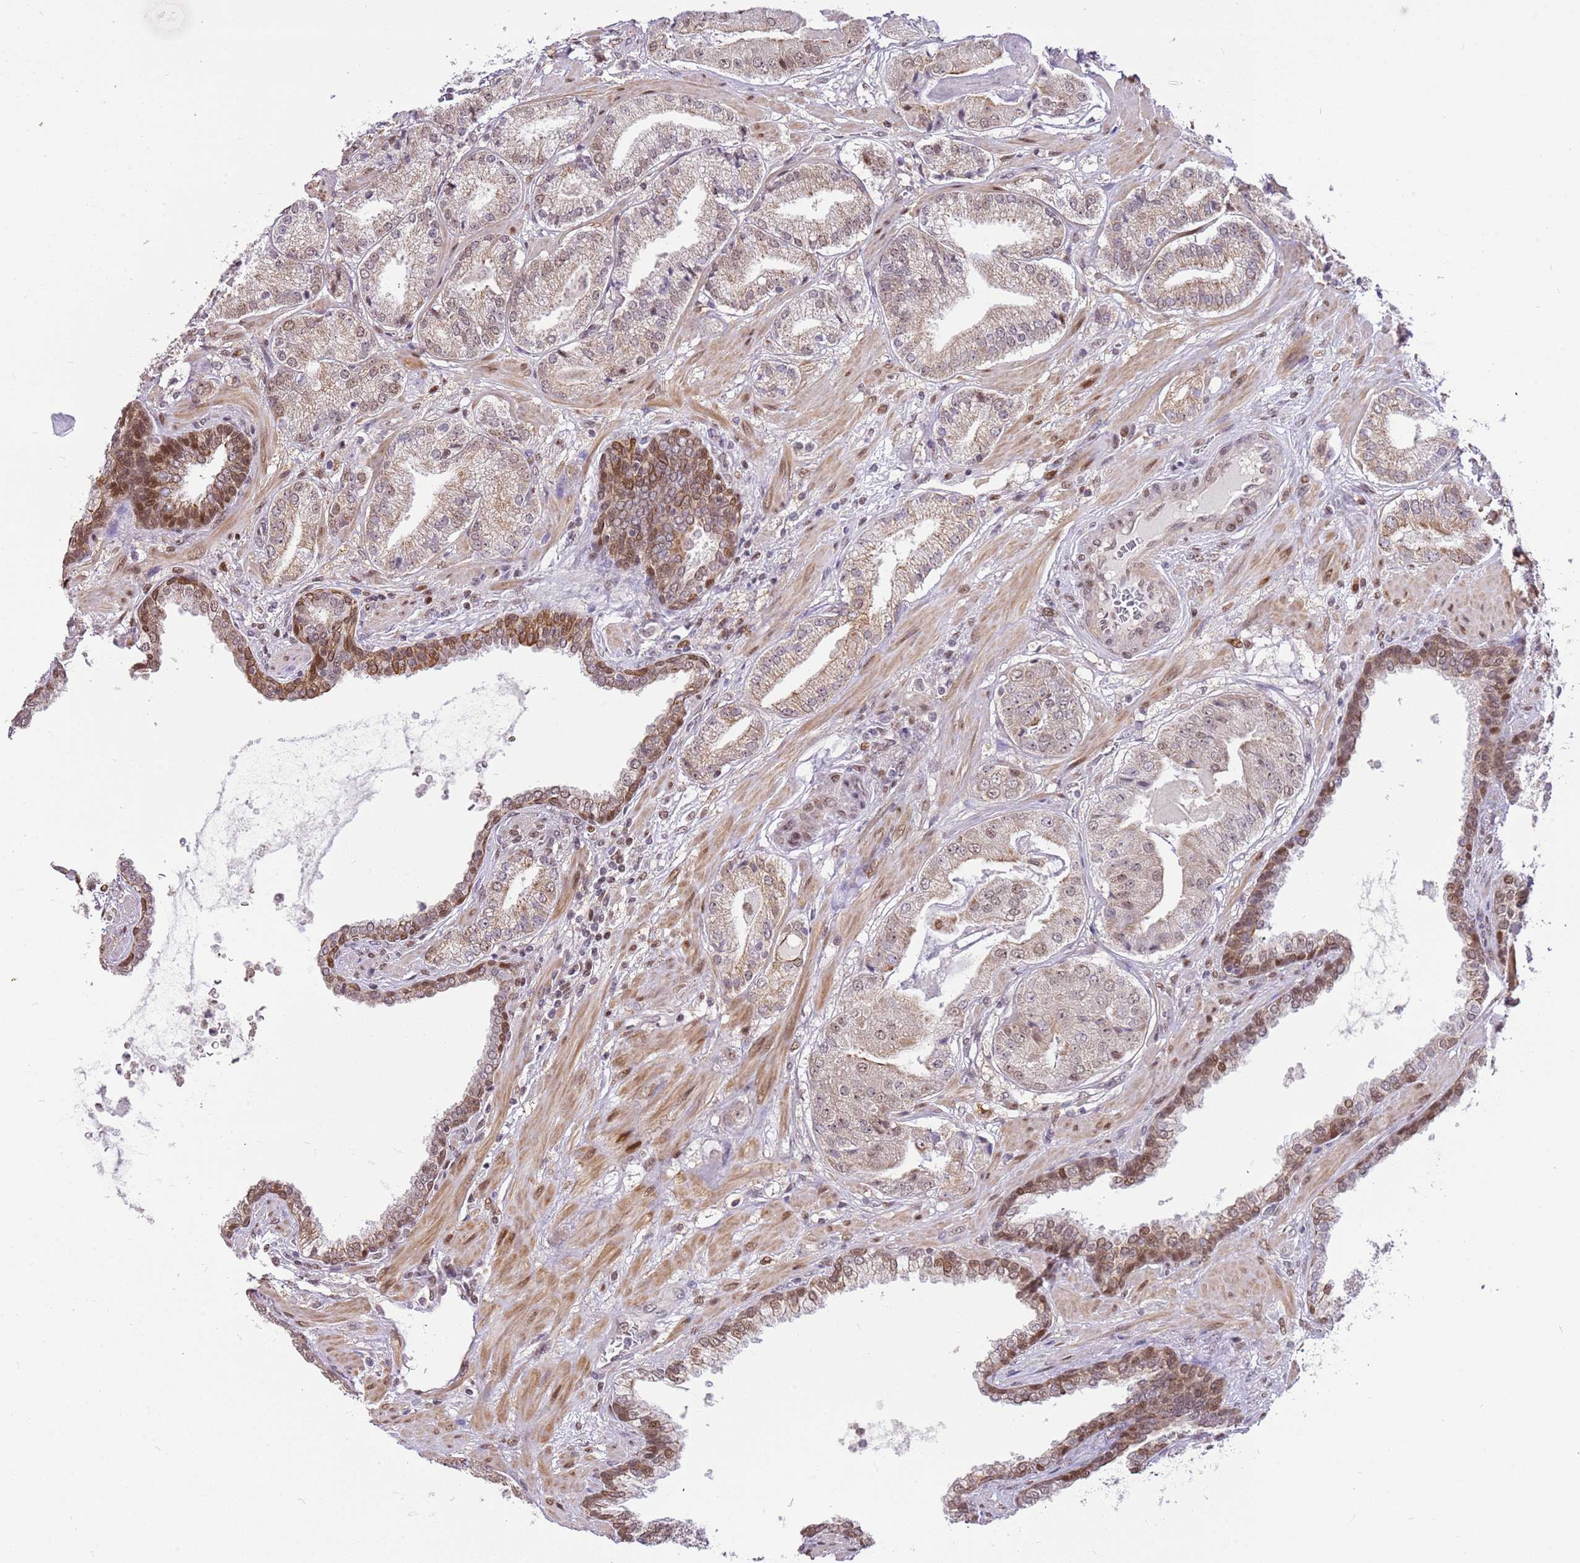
{"staining": {"intensity": "weak", "quantity": ">75%", "location": "cytoplasmic/membranous,nuclear"}, "tissue": "prostate cancer", "cell_type": "Tumor cells", "image_type": "cancer", "snomed": [{"axis": "morphology", "description": "Adenocarcinoma, High grade"}, {"axis": "topography", "description": "Prostate"}], "caption": "High-power microscopy captured an immunohistochemistry histopathology image of adenocarcinoma (high-grade) (prostate), revealing weak cytoplasmic/membranous and nuclear positivity in approximately >75% of tumor cells. (brown staining indicates protein expression, while blue staining denotes nuclei).", "gene": "RFK", "patient": {"sex": "male", "age": 63}}